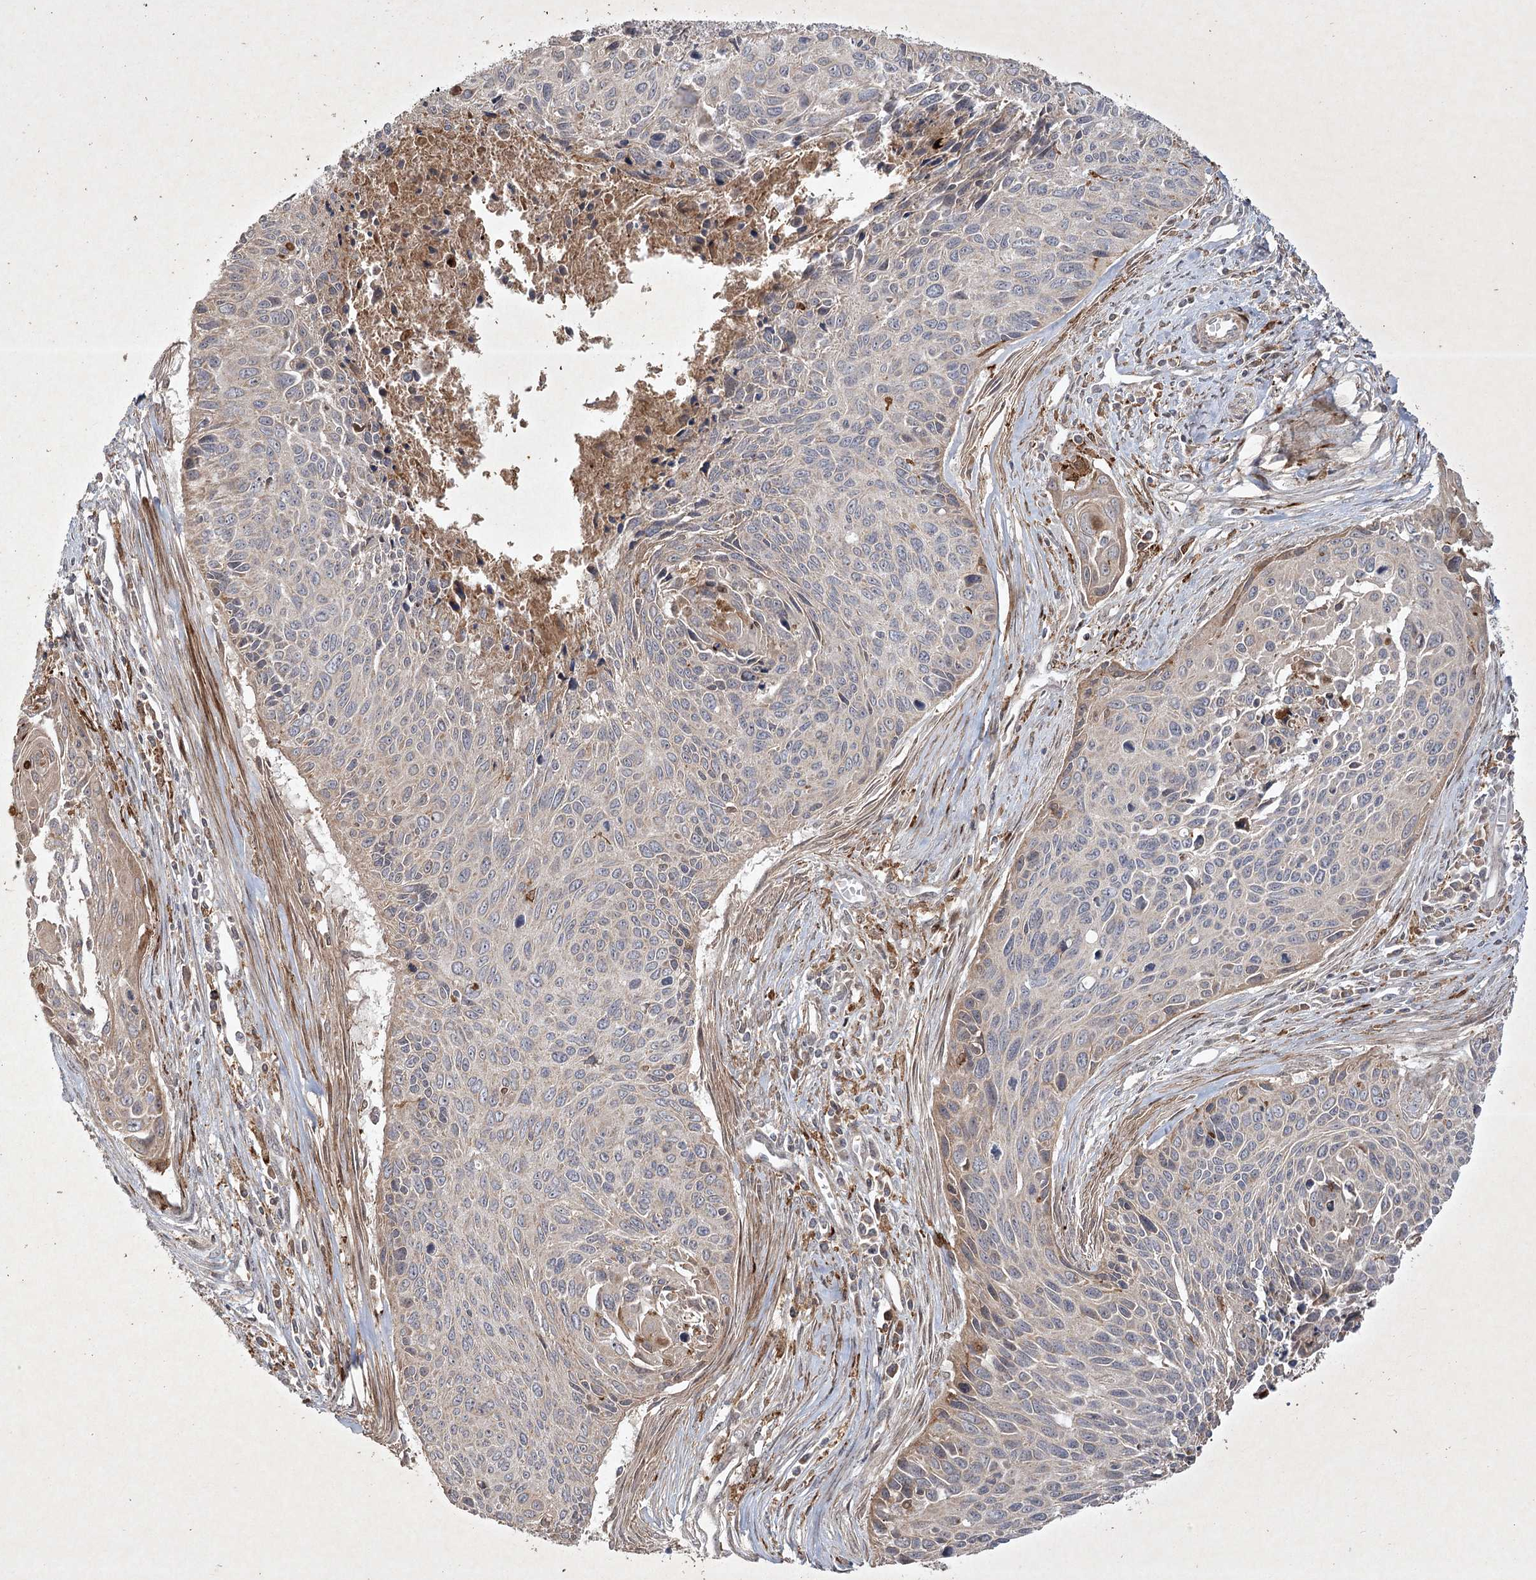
{"staining": {"intensity": "weak", "quantity": "<25%", "location": "cytoplasmic/membranous"}, "tissue": "cervical cancer", "cell_type": "Tumor cells", "image_type": "cancer", "snomed": [{"axis": "morphology", "description": "Squamous cell carcinoma, NOS"}, {"axis": "topography", "description": "Cervix"}], "caption": "Squamous cell carcinoma (cervical) stained for a protein using immunohistochemistry shows no positivity tumor cells.", "gene": "KBTBD4", "patient": {"sex": "female", "age": 55}}